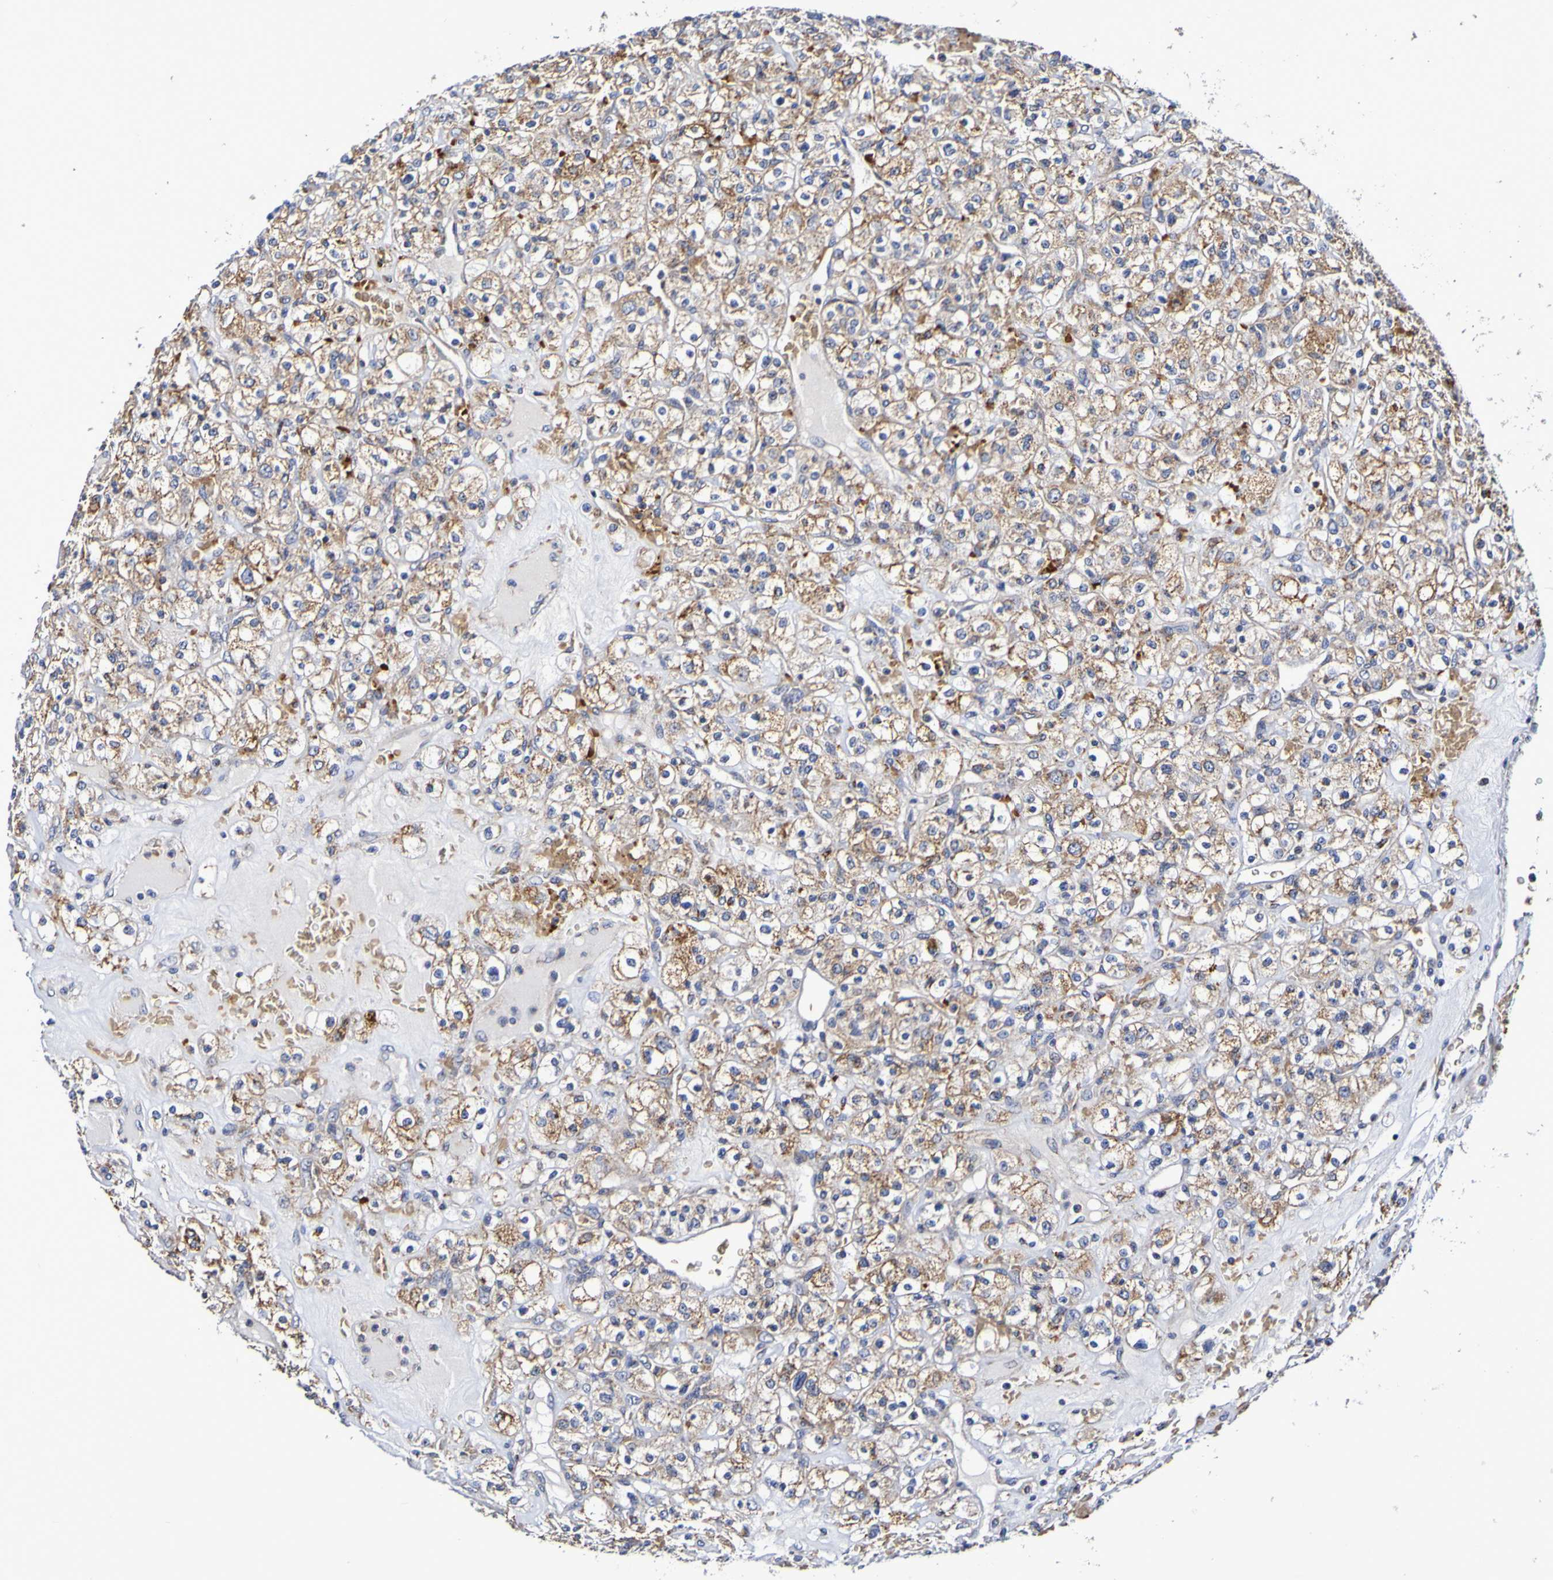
{"staining": {"intensity": "moderate", "quantity": ">75%", "location": "cytoplasmic/membranous"}, "tissue": "renal cancer", "cell_type": "Tumor cells", "image_type": "cancer", "snomed": [{"axis": "morphology", "description": "Normal tissue, NOS"}, {"axis": "morphology", "description": "Adenocarcinoma, NOS"}, {"axis": "topography", "description": "Kidney"}], "caption": "High-power microscopy captured an immunohistochemistry histopathology image of renal cancer (adenocarcinoma), revealing moderate cytoplasmic/membranous positivity in approximately >75% of tumor cells.", "gene": "WNT4", "patient": {"sex": "female", "age": 72}}